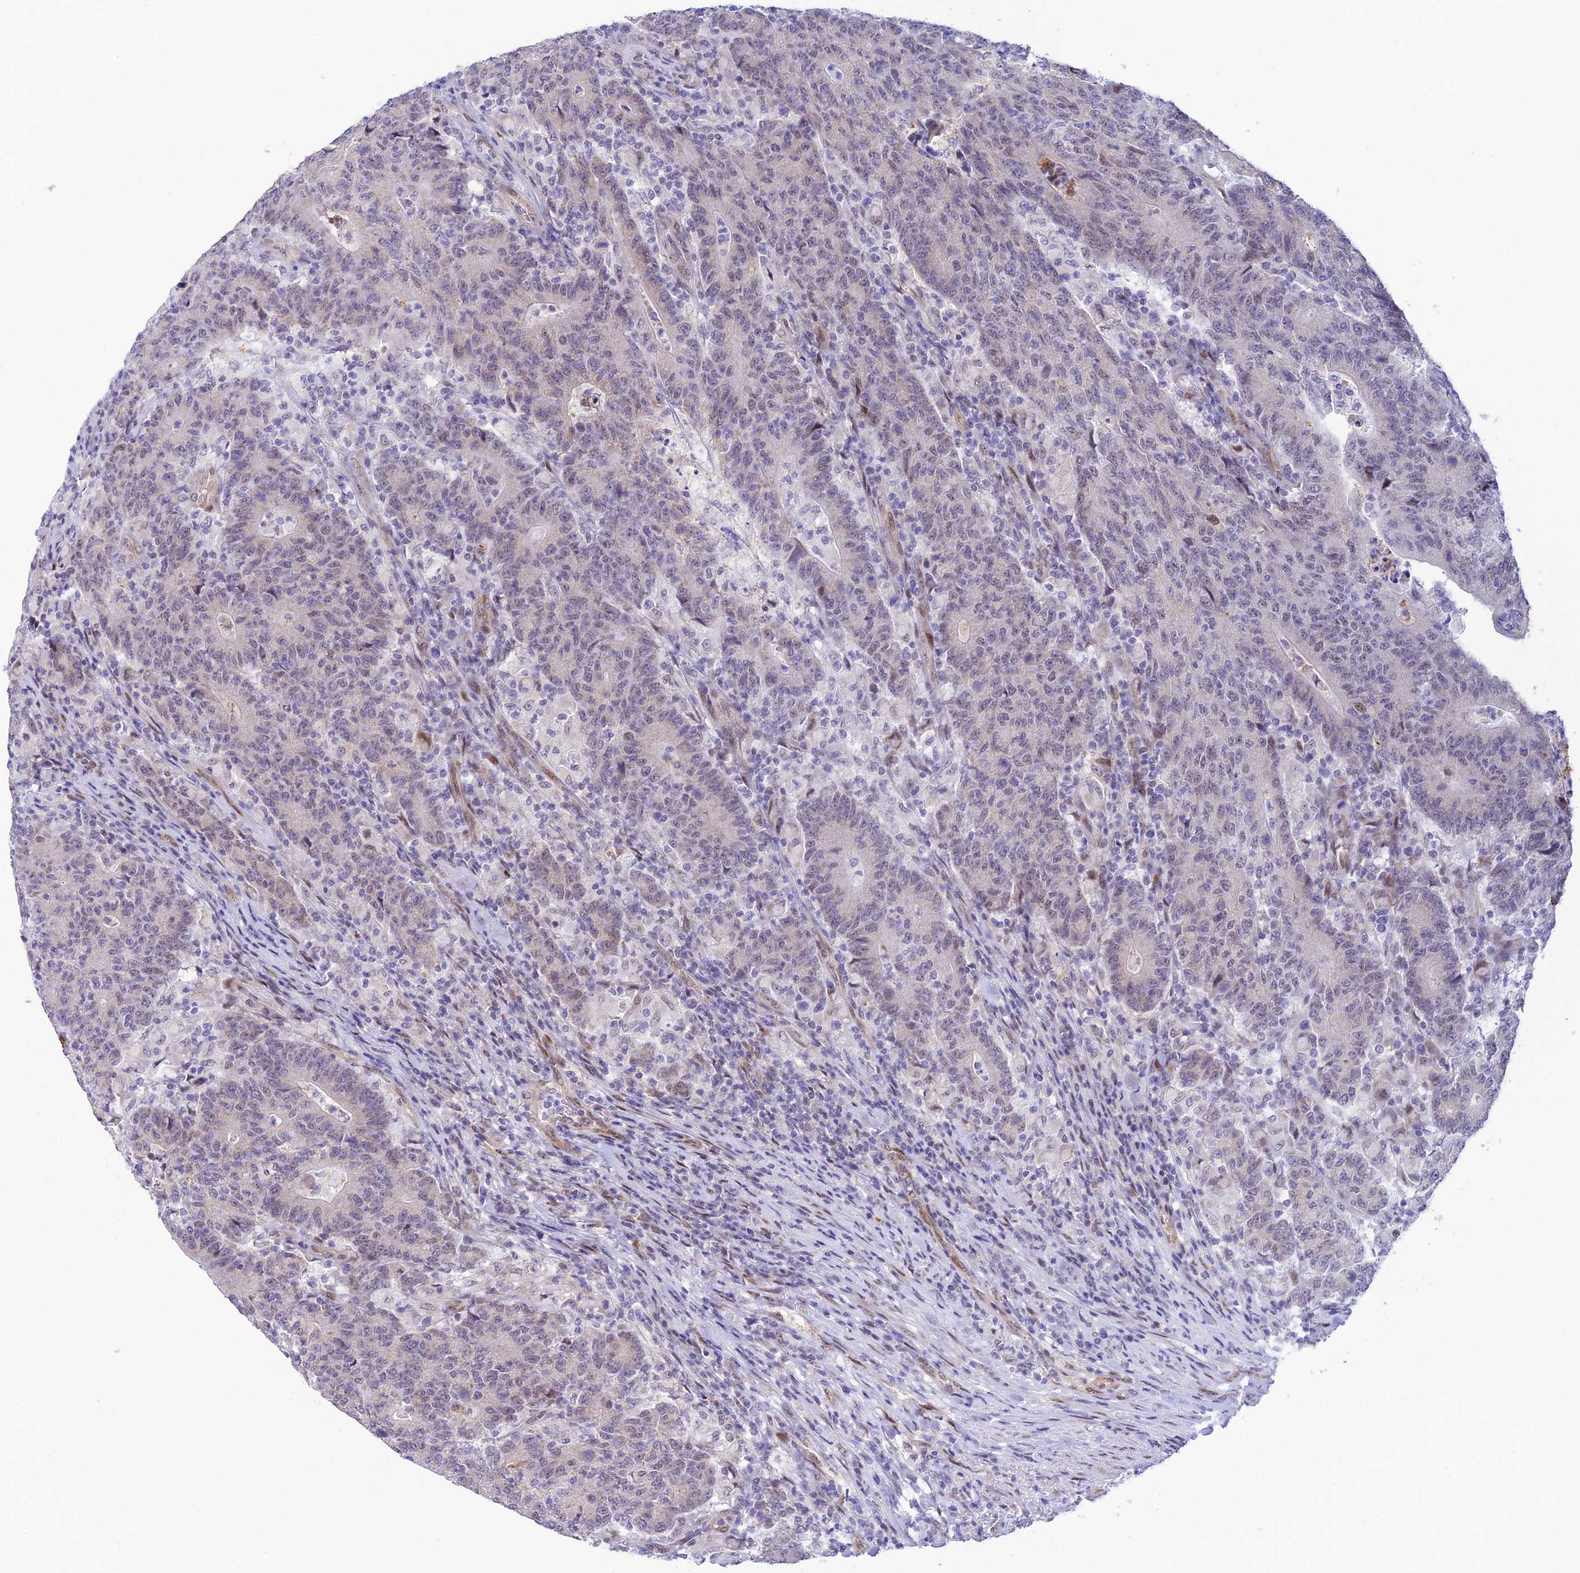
{"staining": {"intensity": "weak", "quantity": "25%-75%", "location": "nuclear"}, "tissue": "colorectal cancer", "cell_type": "Tumor cells", "image_type": "cancer", "snomed": [{"axis": "morphology", "description": "Adenocarcinoma, NOS"}, {"axis": "topography", "description": "Colon"}], "caption": "Immunohistochemical staining of human colorectal cancer exhibits low levels of weak nuclear positivity in about 25%-75% of tumor cells.", "gene": "WDR55", "patient": {"sex": "female", "age": 75}}